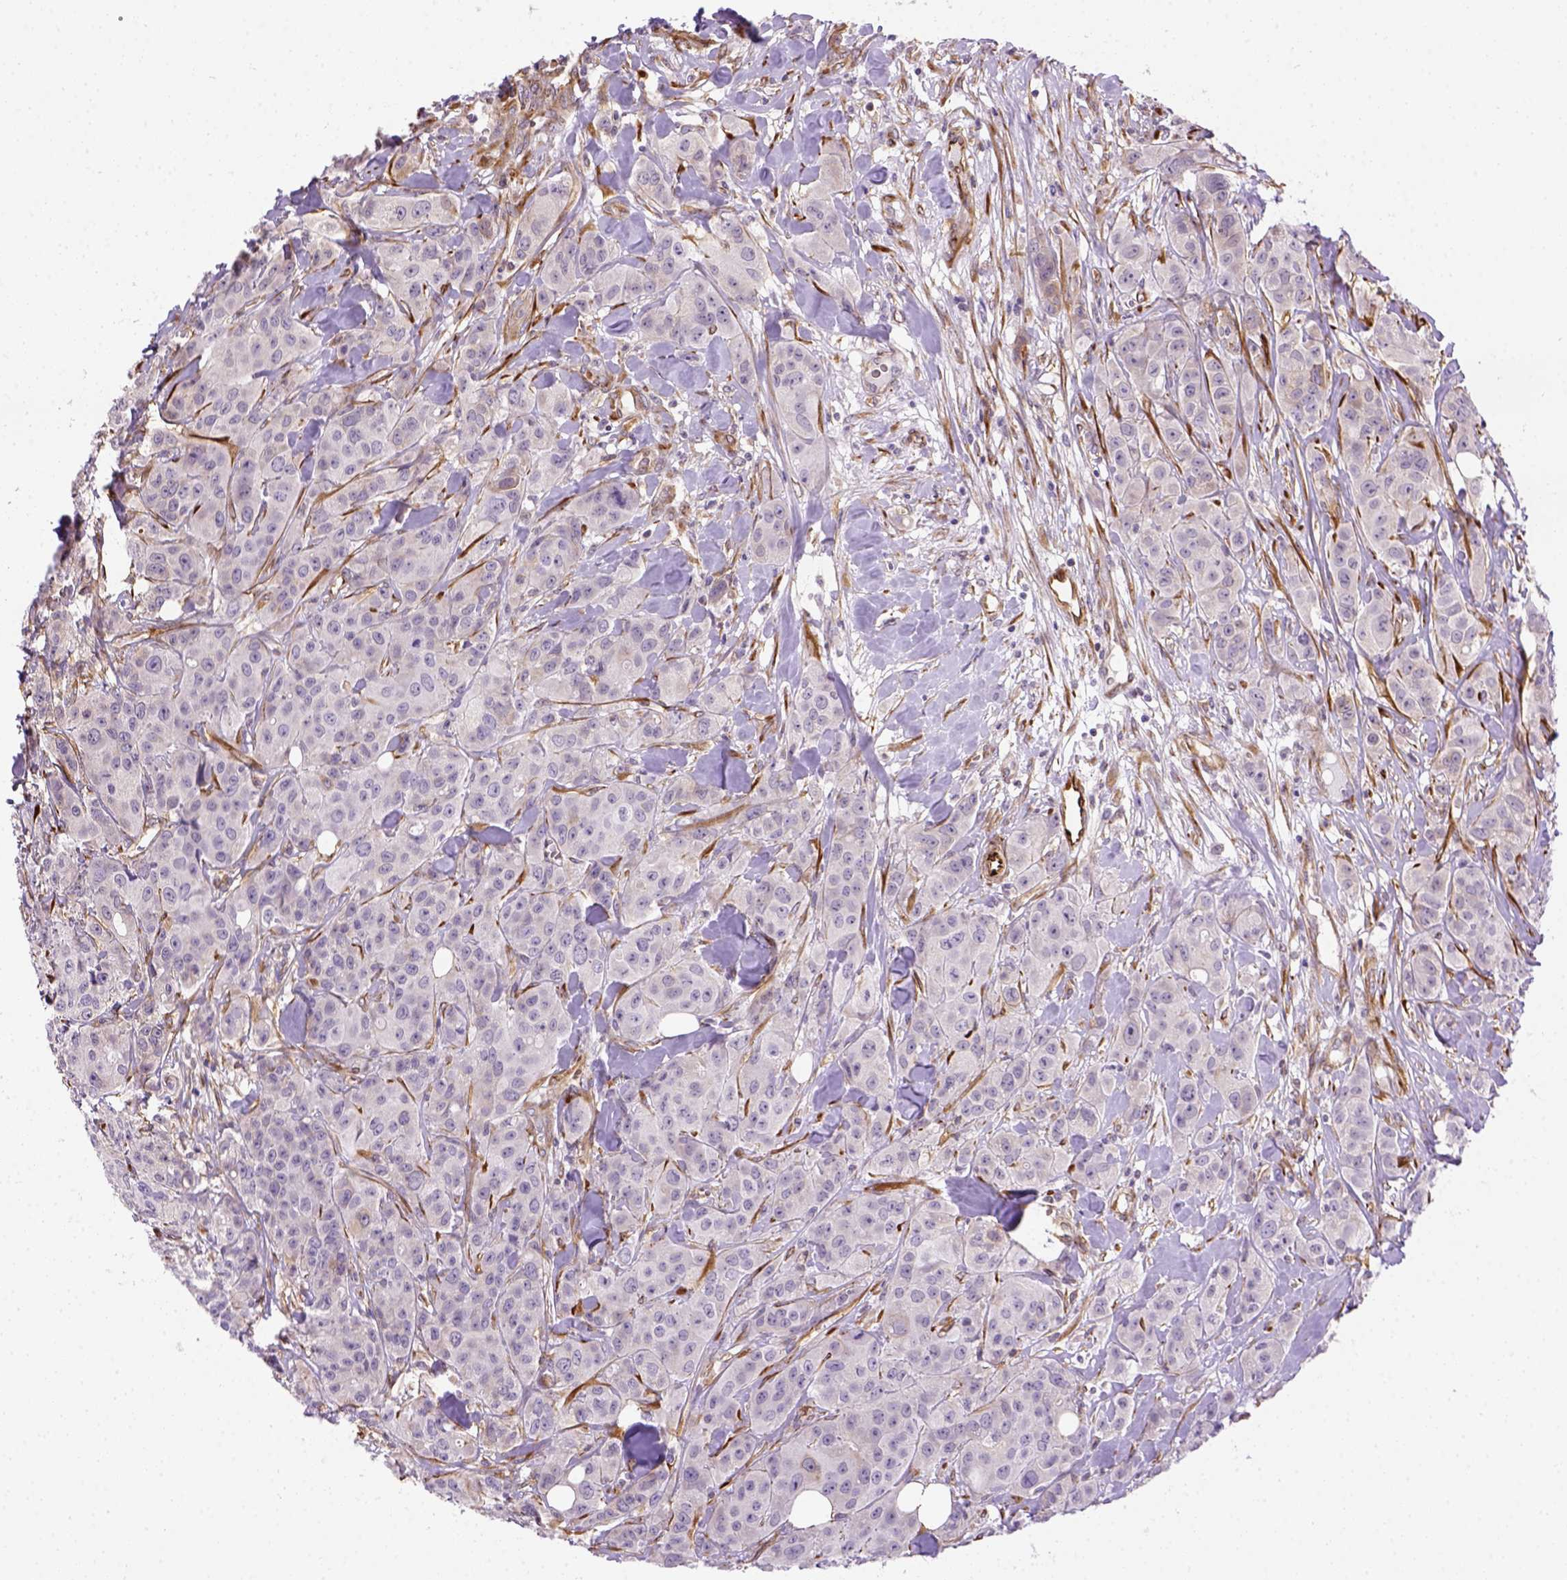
{"staining": {"intensity": "negative", "quantity": "none", "location": "none"}, "tissue": "breast cancer", "cell_type": "Tumor cells", "image_type": "cancer", "snomed": [{"axis": "morphology", "description": "Duct carcinoma"}, {"axis": "topography", "description": "Breast"}], "caption": "There is no significant expression in tumor cells of breast cancer (invasive ductal carcinoma).", "gene": "KAZN", "patient": {"sex": "female", "age": 43}}